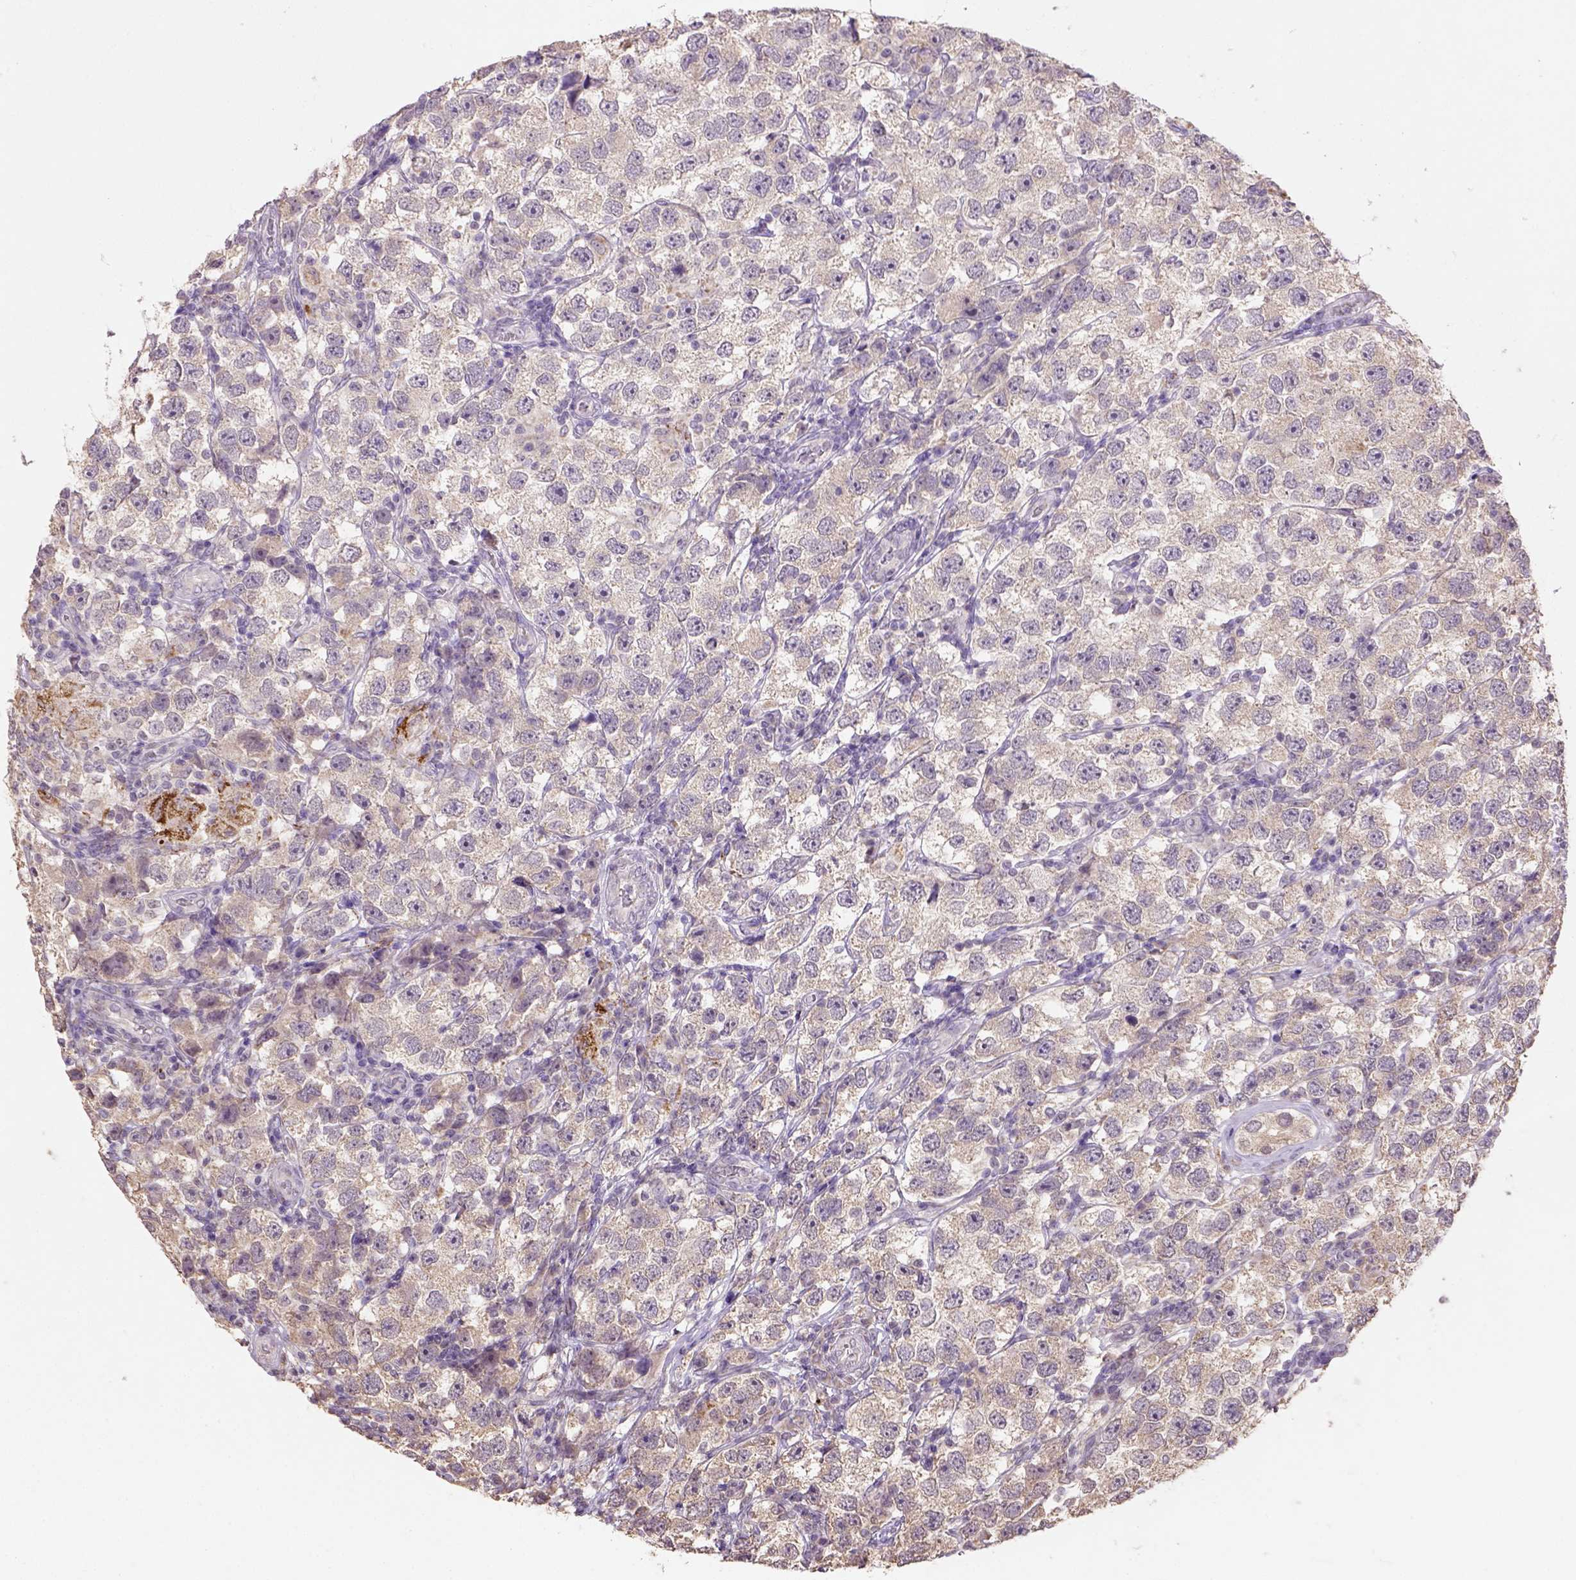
{"staining": {"intensity": "weak", "quantity": ">75%", "location": "cytoplasmic/membranous"}, "tissue": "testis cancer", "cell_type": "Tumor cells", "image_type": "cancer", "snomed": [{"axis": "morphology", "description": "Seminoma, NOS"}, {"axis": "topography", "description": "Testis"}], "caption": "Protein expression analysis of testis cancer demonstrates weak cytoplasmic/membranous positivity in about >75% of tumor cells.", "gene": "NUDT10", "patient": {"sex": "male", "age": 26}}